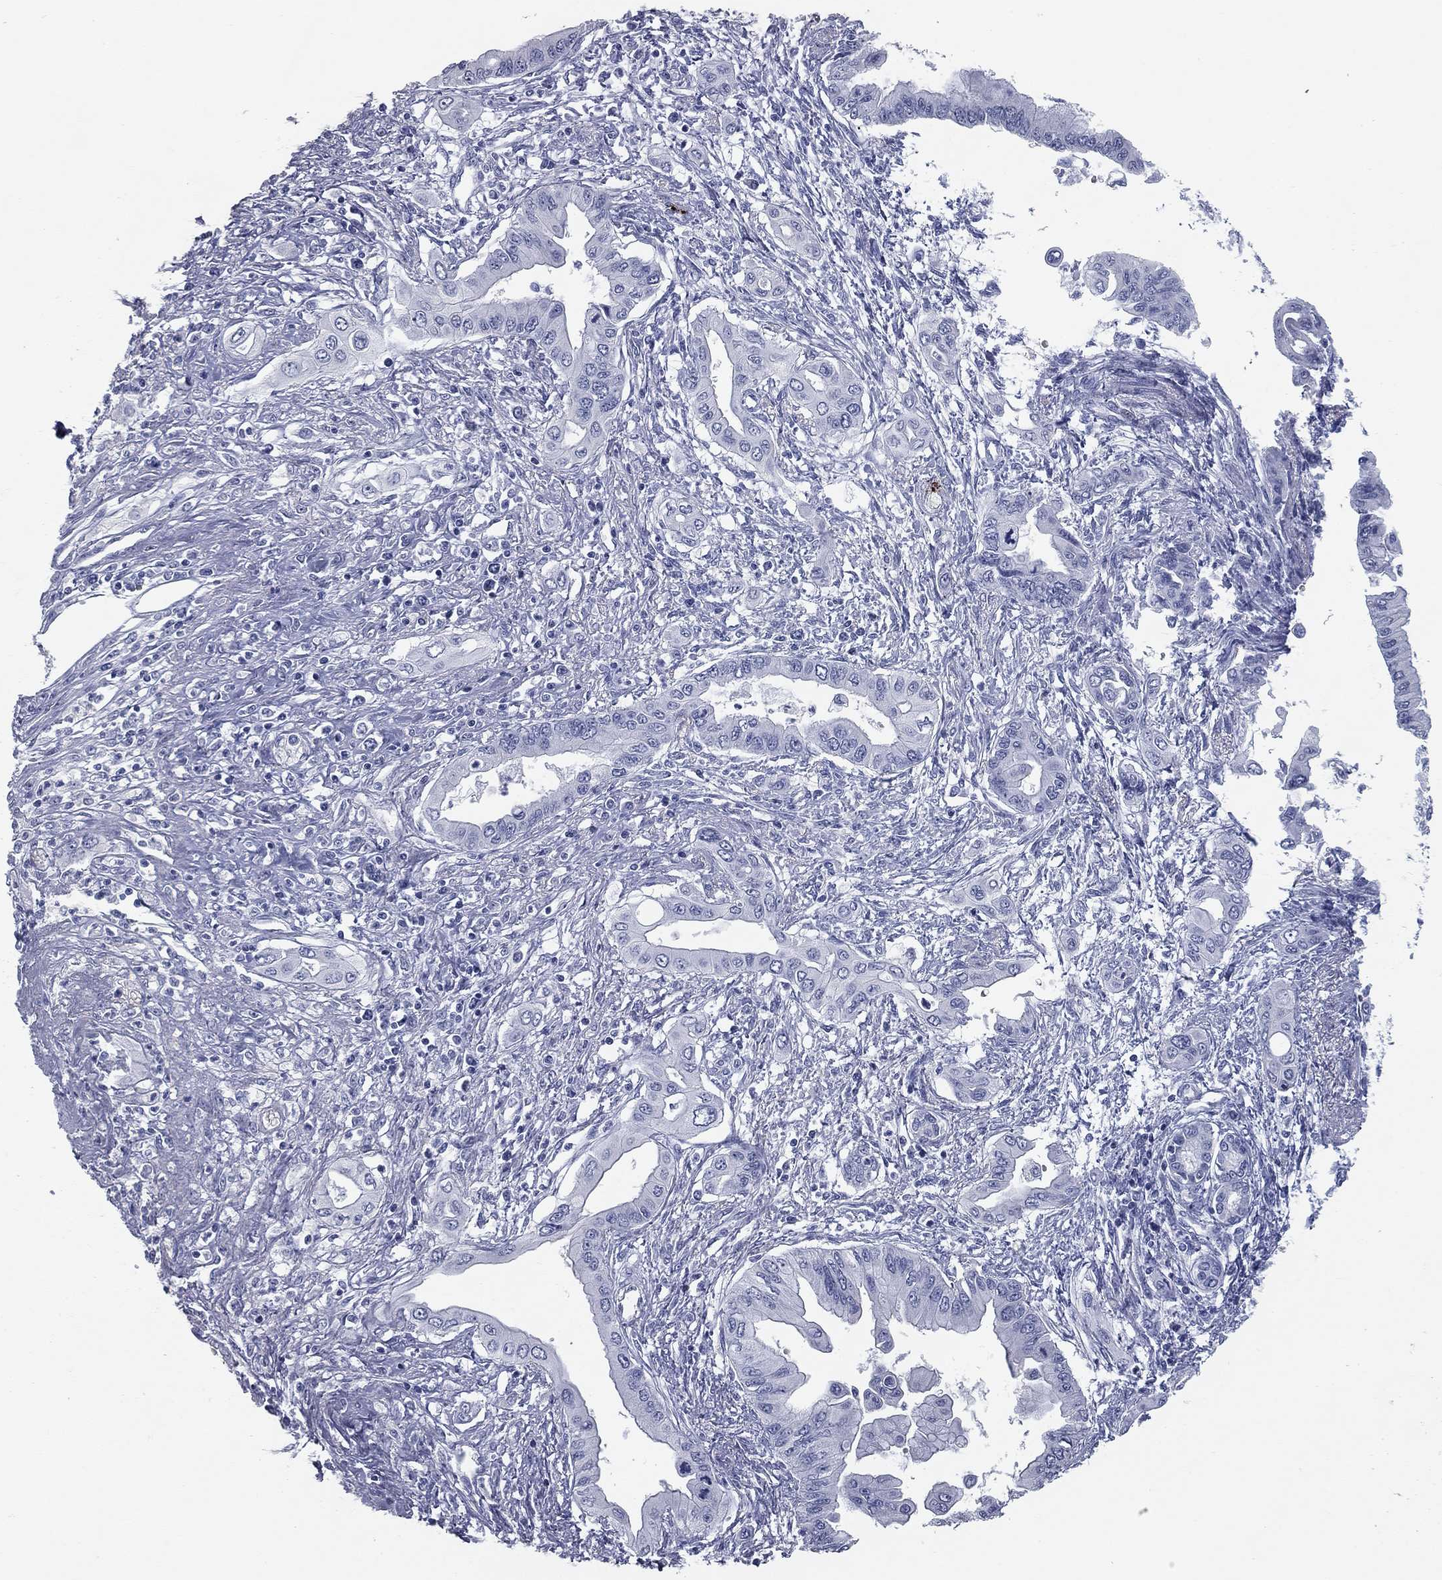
{"staining": {"intensity": "negative", "quantity": "none", "location": "none"}, "tissue": "pancreatic cancer", "cell_type": "Tumor cells", "image_type": "cancer", "snomed": [{"axis": "morphology", "description": "Adenocarcinoma, NOS"}, {"axis": "topography", "description": "Pancreas"}], "caption": "Immunohistochemical staining of pancreatic cancer (adenocarcinoma) reveals no significant staining in tumor cells.", "gene": "TAC1", "patient": {"sex": "female", "age": 62}}